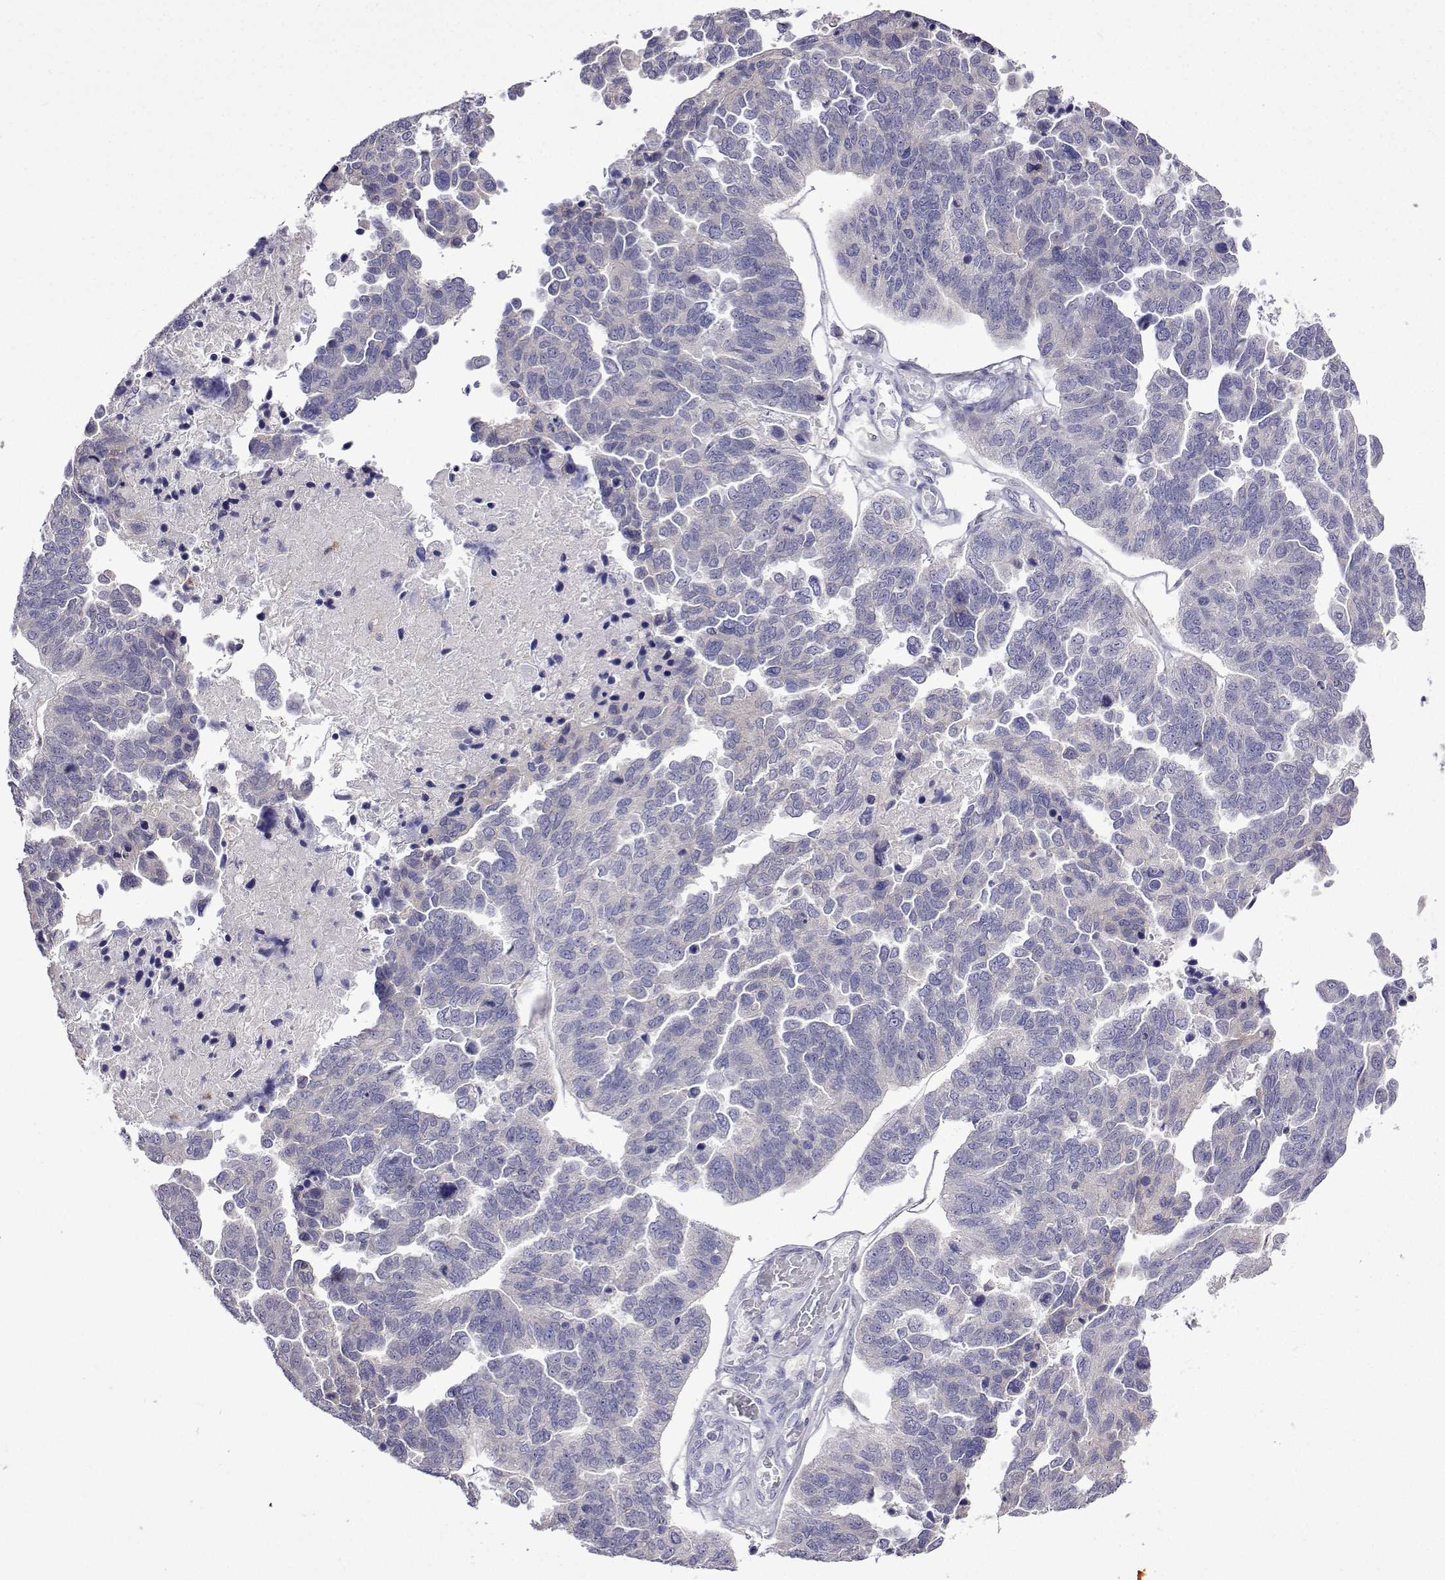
{"staining": {"intensity": "negative", "quantity": "none", "location": "none"}, "tissue": "ovarian cancer", "cell_type": "Tumor cells", "image_type": "cancer", "snomed": [{"axis": "morphology", "description": "Cystadenocarcinoma, serous, NOS"}, {"axis": "topography", "description": "Ovary"}], "caption": "Immunohistochemistry (IHC) photomicrograph of neoplastic tissue: ovarian cancer stained with DAB (3,3'-diaminobenzidine) exhibits no significant protein positivity in tumor cells. (DAB immunohistochemistry visualized using brightfield microscopy, high magnification).", "gene": "SULT2A1", "patient": {"sex": "female", "age": 64}}